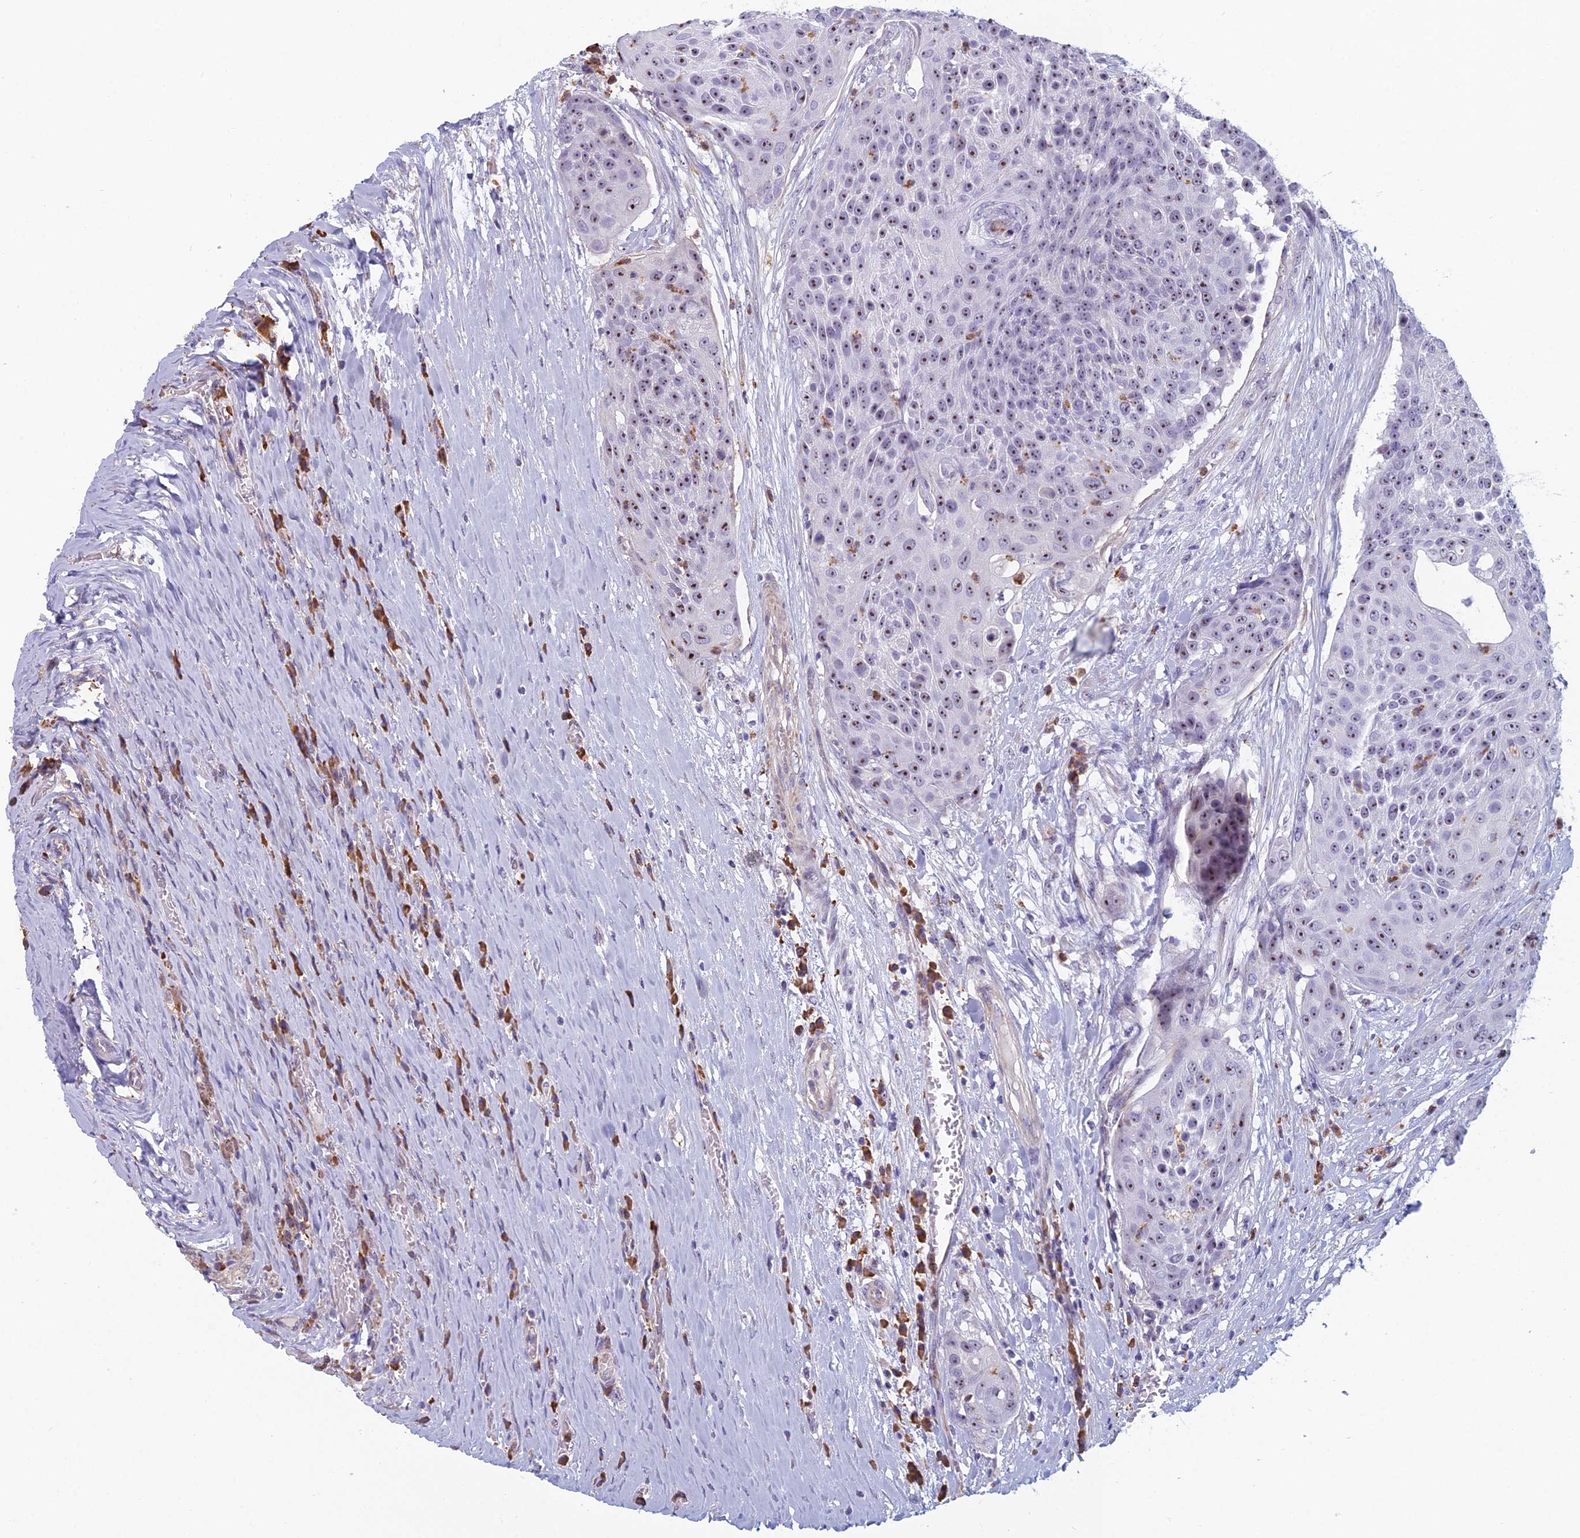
{"staining": {"intensity": "moderate", "quantity": ">75%", "location": "nuclear"}, "tissue": "urothelial cancer", "cell_type": "Tumor cells", "image_type": "cancer", "snomed": [{"axis": "morphology", "description": "Urothelial carcinoma, High grade"}, {"axis": "topography", "description": "Urinary bladder"}], "caption": "A high-resolution photomicrograph shows IHC staining of urothelial cancer, which displays moderate nuclear expression in about >75% of tumor cells.", "gene": "NOC2L", "patient": {"sex": "female", "age": 63}}